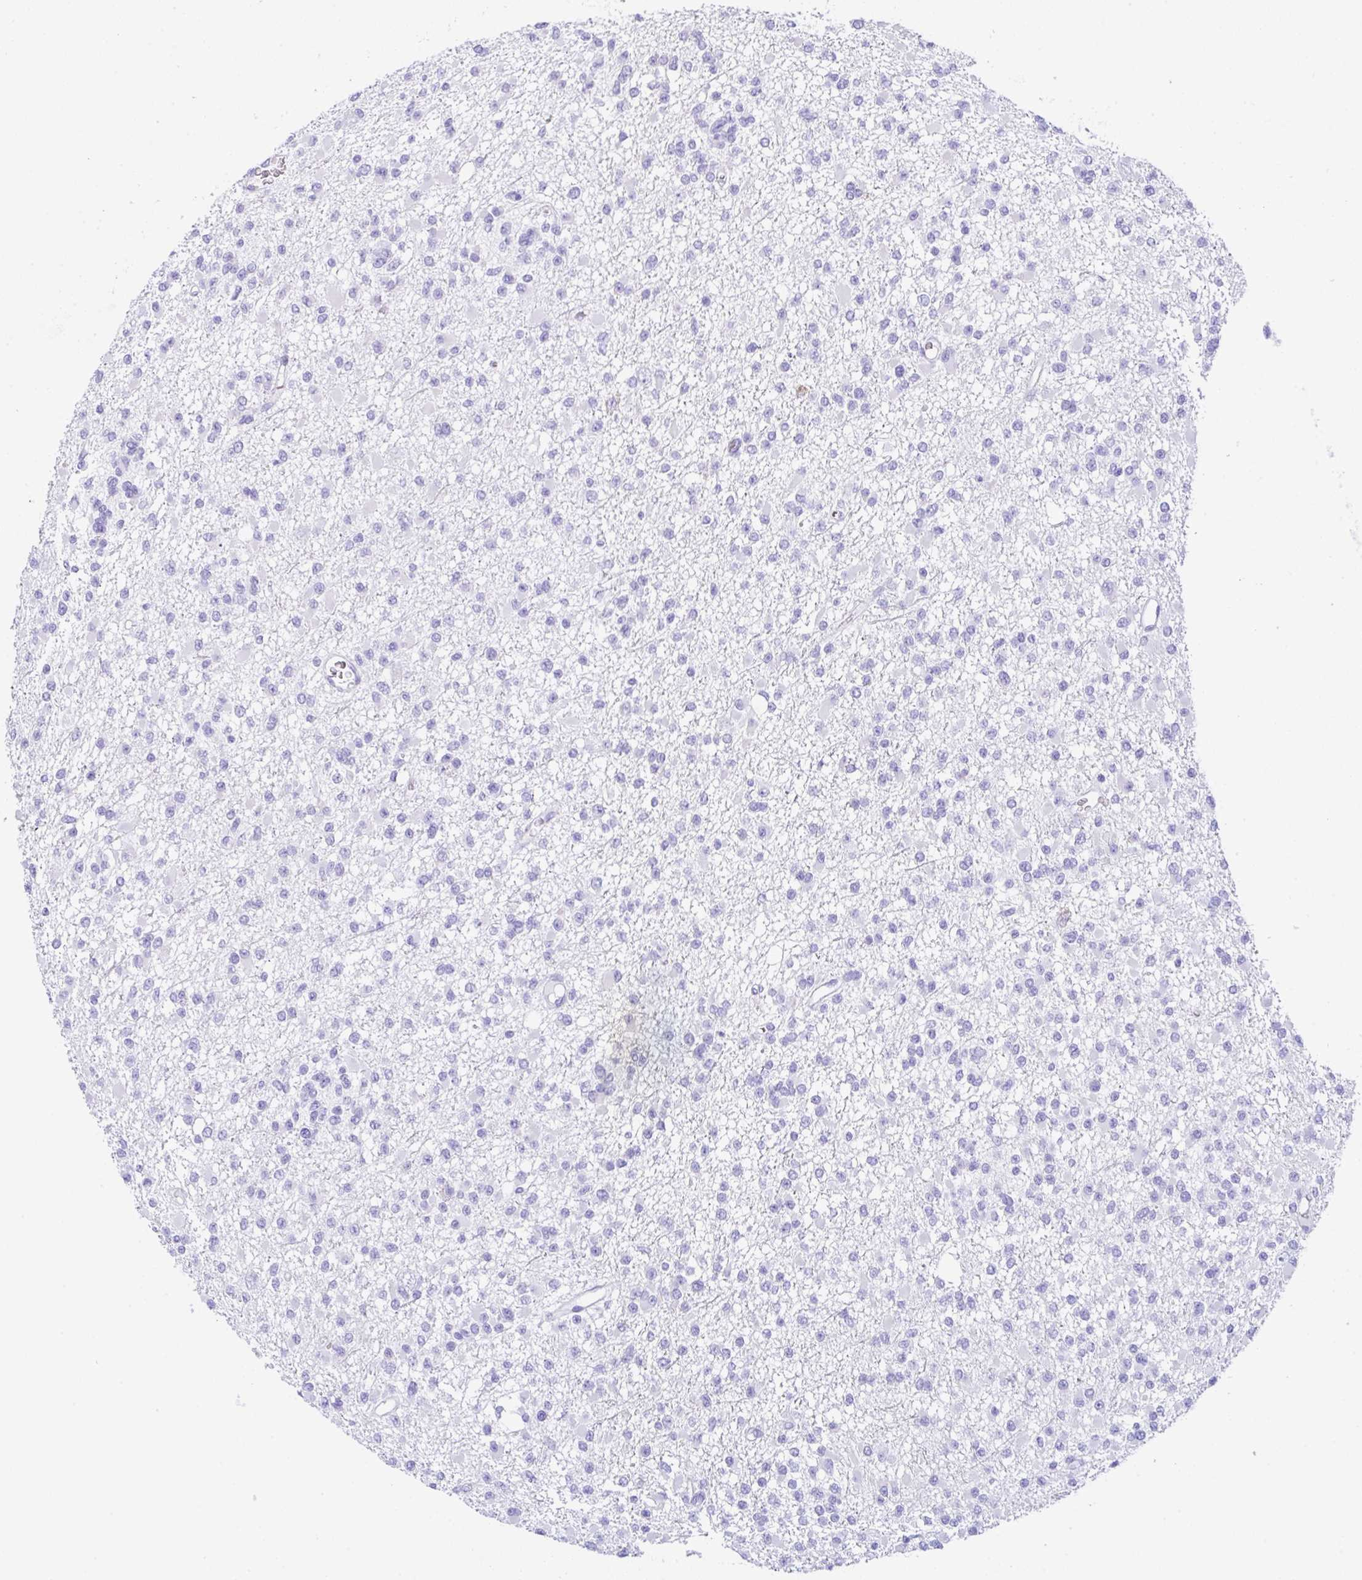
{"staining": {"intensity": "negative", "quantity": "none", "location": "none"}, "tissue": "glioma", "cell_type": "Tumor cells", "image_type": "cancer", "snomed": [{"axis": "morphology", "description": "Glioma, malignant, Low grade"}, {"axis": "topography", "description": "Brain"}], "caption": "Tumor cells show no significant expression in glioma. The staining is performed using DAB brown chromogen with nuclei counter-stained in using hematoxylin.", "gene": "RRM2", "patient": {"sex": "female", "age": 22}}